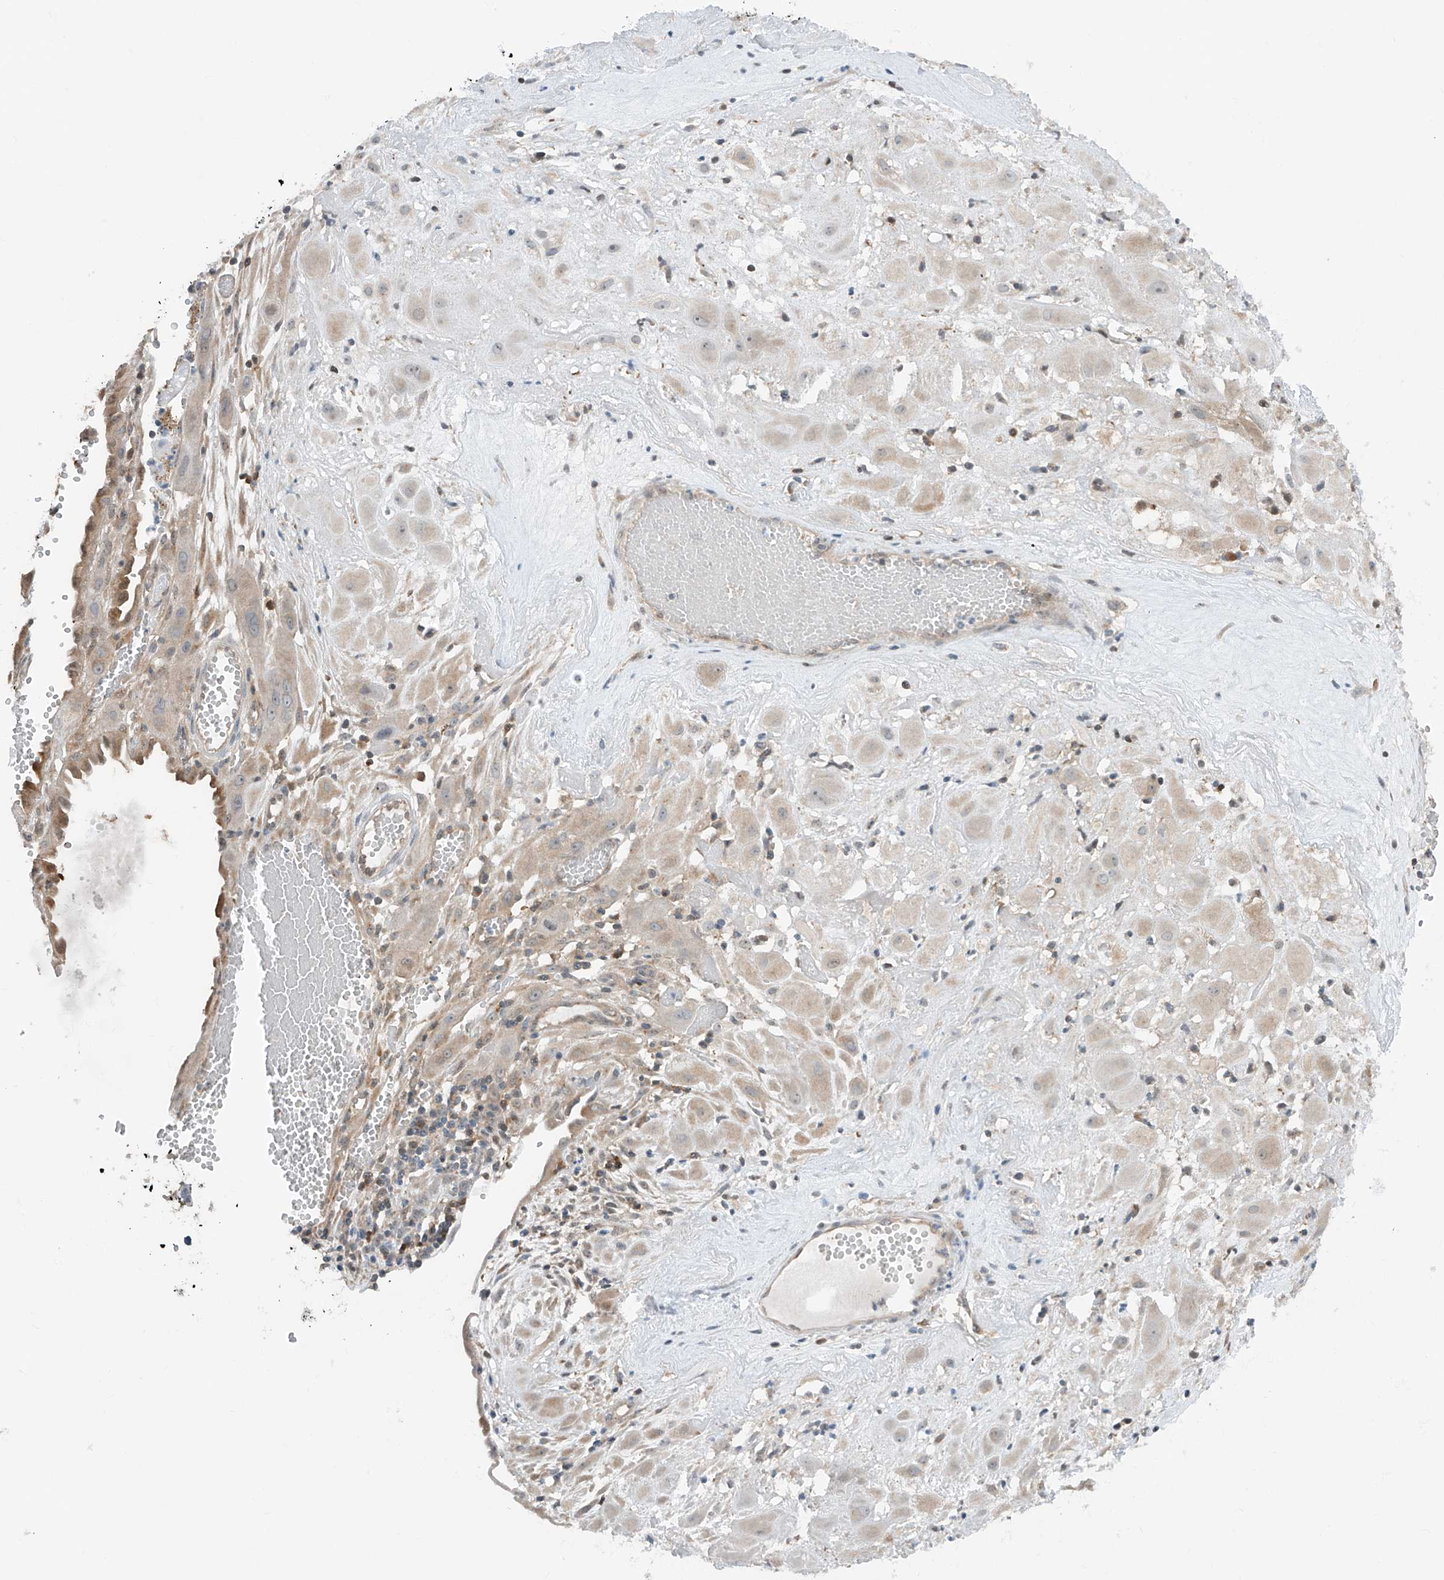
{"staining": {"intensity": "weak", "quantity": "<25%", "location": "cytoplasmic/membranous"}, "tissue": "cervical cancer", "cell_type": "Tumor cells", "image_type": "cancer", "snomed": [{"axis": "morphology", "description": "Squamous cell carcinoma, NOS"}, {"axis": "topography", "description": "Cervix"}], "caption": "Human cervical cancer stained for a protein using immunohistochemistry displays no staining in tumor cells.", "gene": "TTC38", "patient": {"sex": "female", "age": 34}}